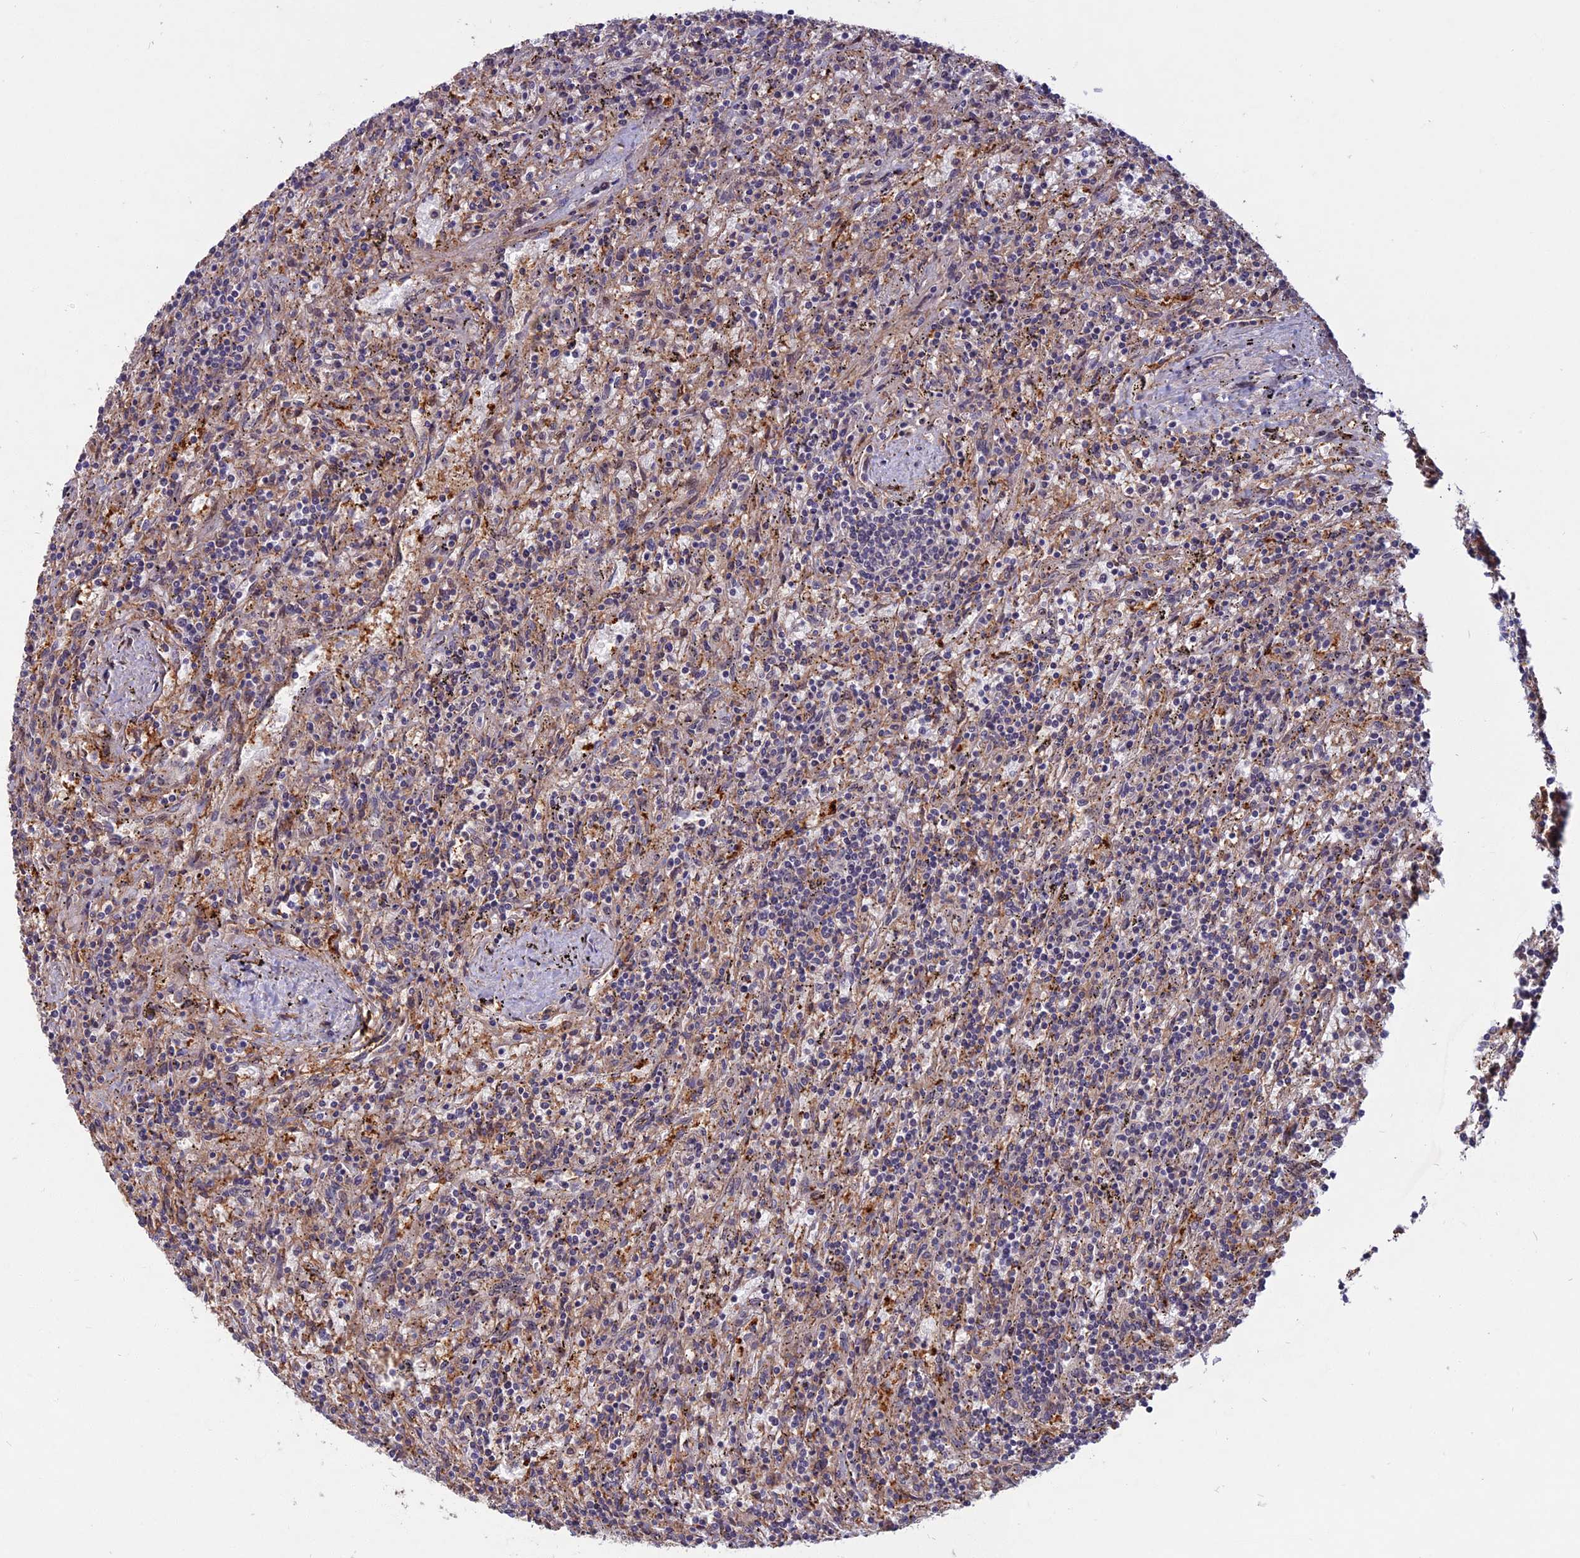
{"staining": {"intensity": "negative", "quantity": "none", "location": "none"}, "tissue": "lymphoma", "cell_type": "Tumor cells", "image_type": "cancer", "snomed": [{"axis": "morphology", "description": "Malignant lymphoma, non-Hodgkin's type, Low grade"}, {"axis": "topography", "description": "Spleen"}], "caption": "Tumor cells are negative for protein expression in human low-grade malignant lymphoma, non-Hodgkin's type.", "gene": "SPG11", "patient": {"sex": "male", "age": 76}}